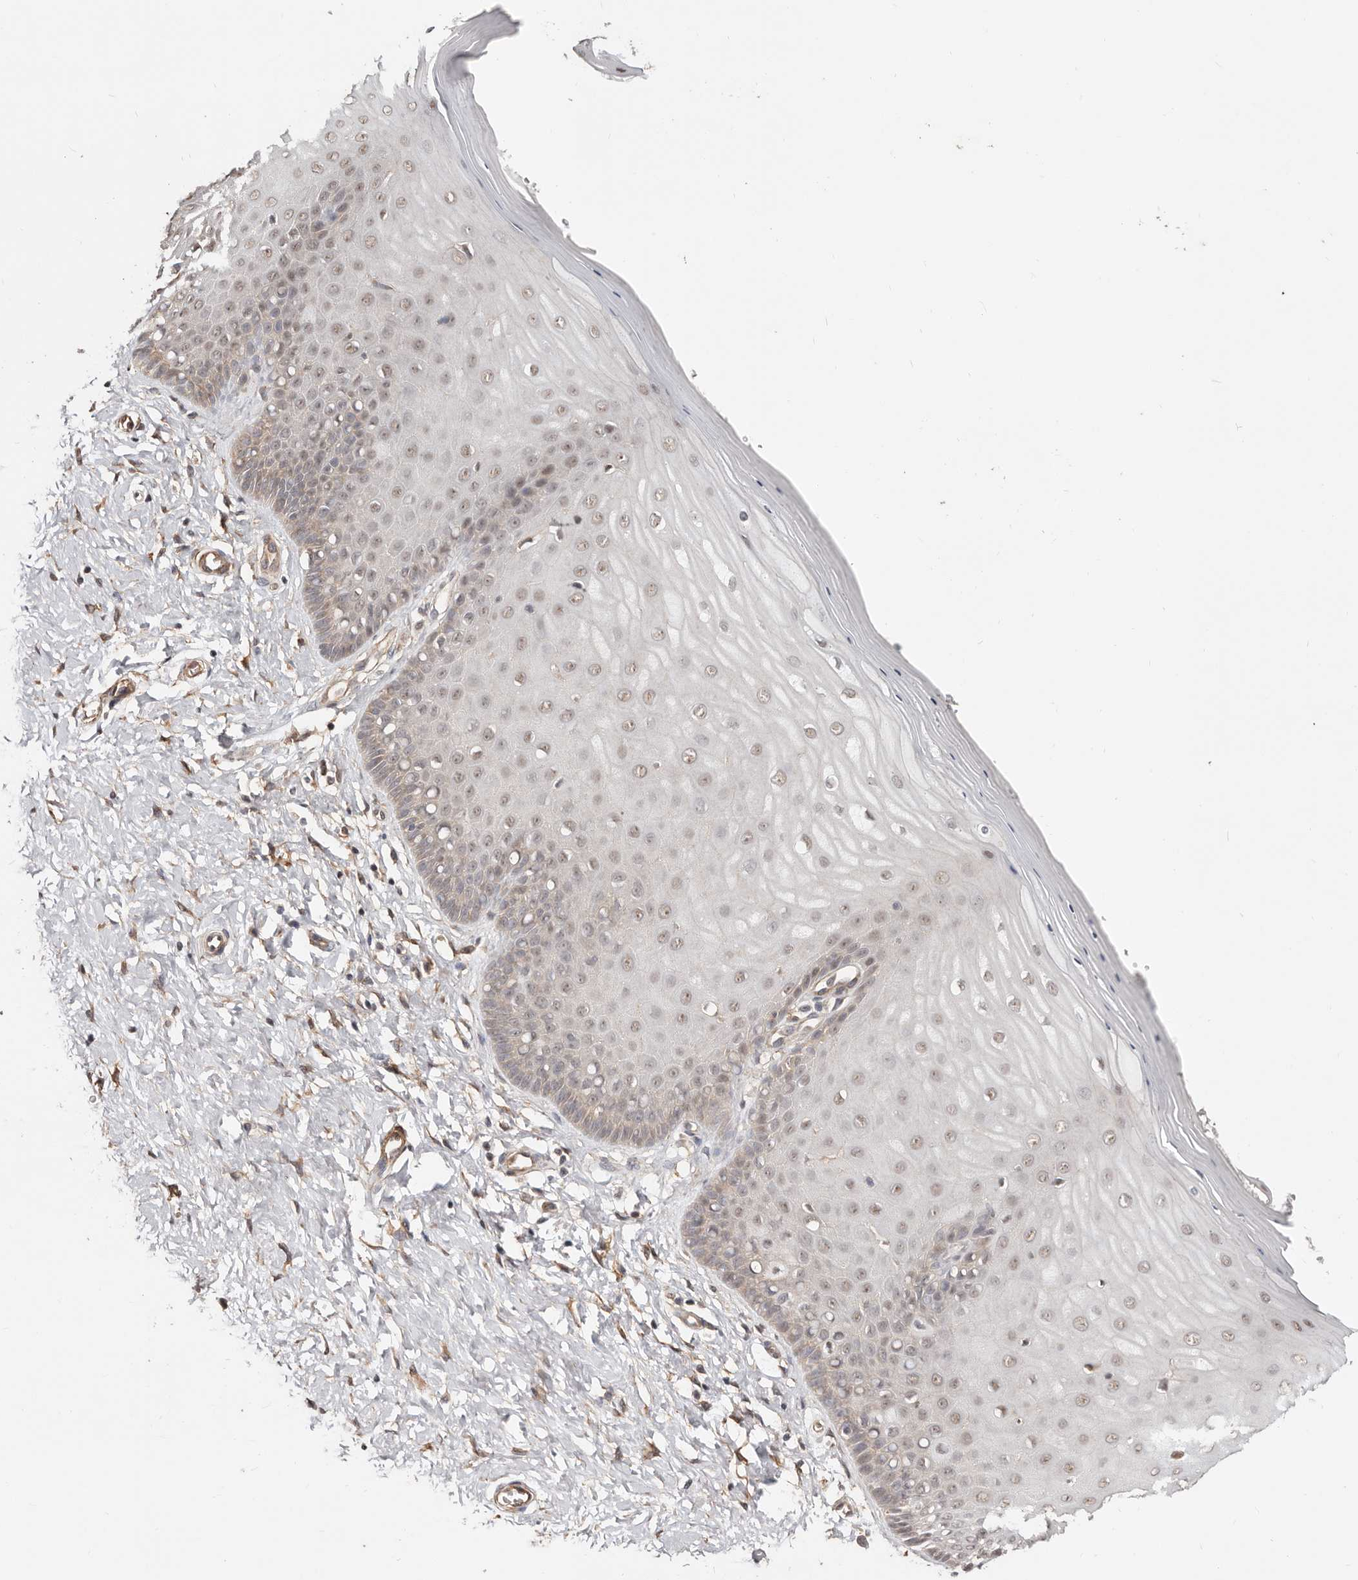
{"staining": {"intensity": "weak", "quantity": "25%-75%", "location": "cytoplasmic/membranous"}, "tissue": "cervix", "cell_type": "Glandular cells", "image_type": "normal", "snomed": [{"axis": "morphology", "description": "Normal tissue, NOS"}, {"axis": "topography", "description": "Cervix"}], "caption": "Immunohistochemical staining of normal cervix shows low levels of weak cytoplasmic/membranous staining in about 25%-75% of glandular cells. (IHC, brightfield microscopy, high magnification).", "gene": "TRIP13", "patient": {"sex": "female", "age": 55}}